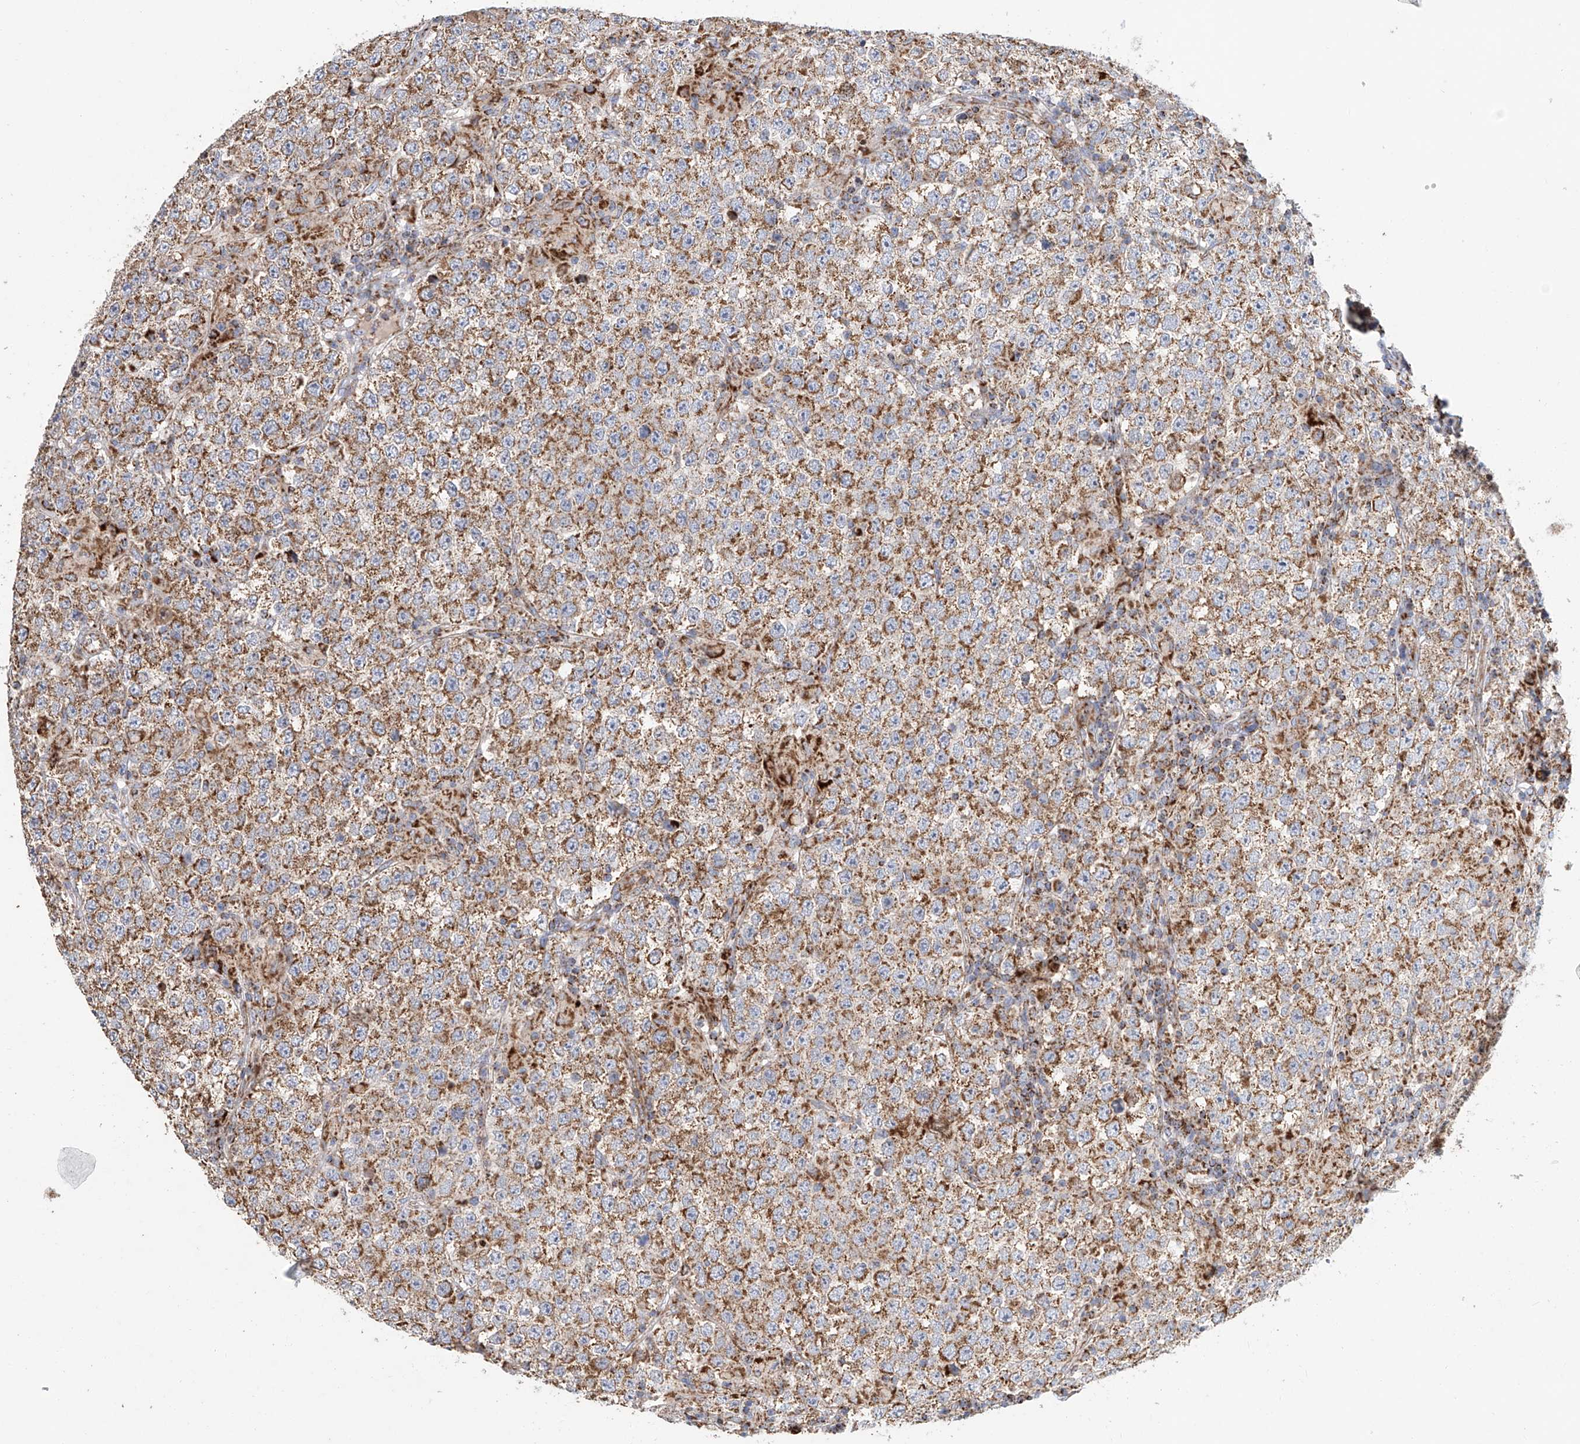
{"staining": {"intensity": "moderate", "quantity": ">75%", "location": "cytoplasmic/membranous"}, "tissue": "testis cancer", "cell_type": "Tumor cells", "image_type": "cancer", "snomed": [{"axis": "morphology", "description": "Normal tissue, NOS"}, {"axis": "morphology", "description": "Urothelial carcinoma, High grade"}, {"axis": "morphology", "description": "Seminoma, NOS"}, {"axis": "morphology", "description": "Carcinoma, Embryonal, NOS"}, {"axis": "topography", "description": "Urinary bladder"}, {"axis": "topography", "description": "Testis"}], "caption": "Immunohistochemistry image of neoplastic tissue: human testis seminoma stained using immunohistochemistry (IHC) exhibits medium levels of moderate protein expression localized specifically in the cytoplasmic/membranous of tumor cells, appearing as a cytoplasmic/membranous brown color.", "gene": "MCL1", "patient": {"sex": "male", "age": 41}}